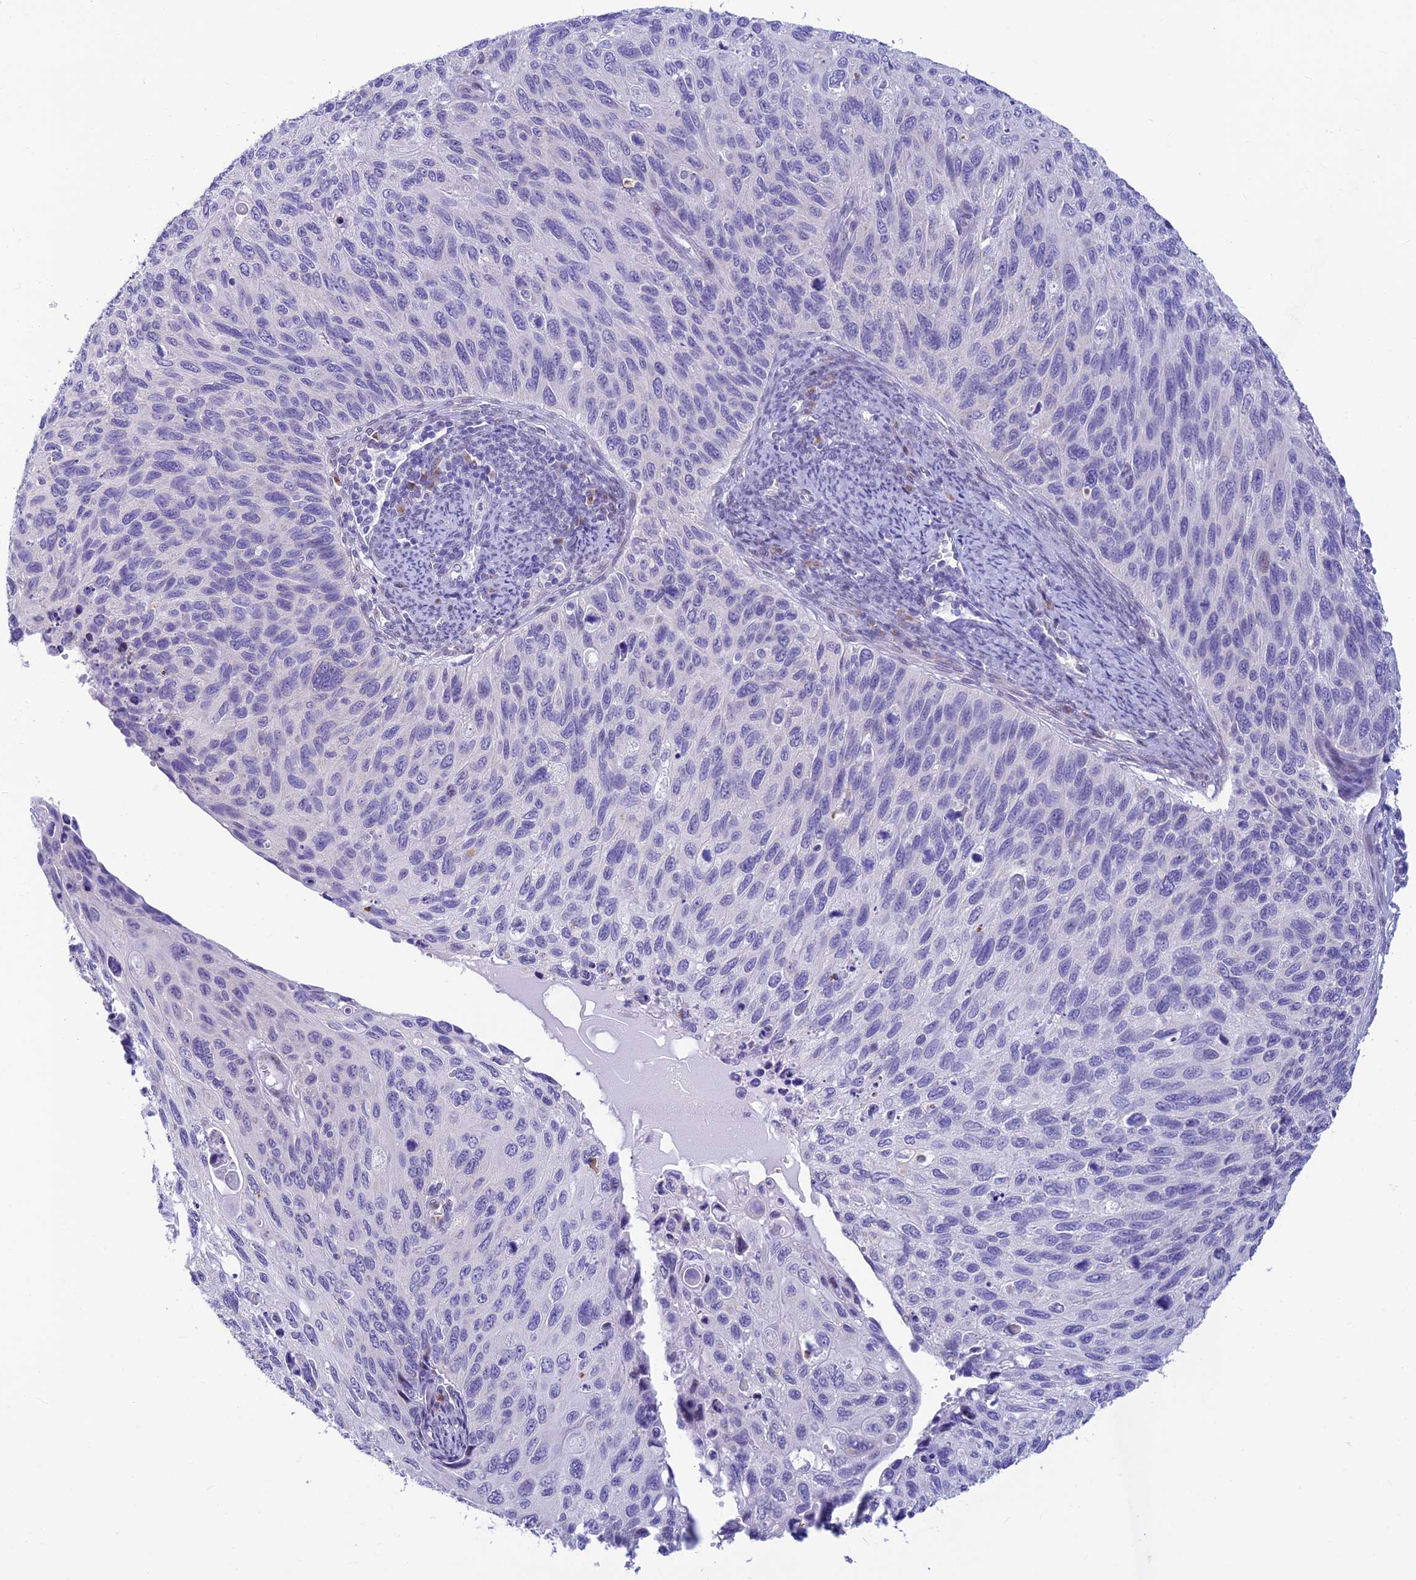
{"staining": {"intensity": "negative", "quantity": "none", "location": "none"}, "tissue": "cervical cancer", "cell_type": "Tumor cells", "image_type": "cancer", "snomed": [{"axis": "morphology", "description": "Squamous cell carcinoma, NOS"}, {"axis": "topography", "description": "Cervix"}], "caption": "Squamous cell carcinoma (cervical) stained for a protein using IHC shows no positivity tumor cells.", "gene": "INKA1", "patient": {"sex": "female", "age": 70}}